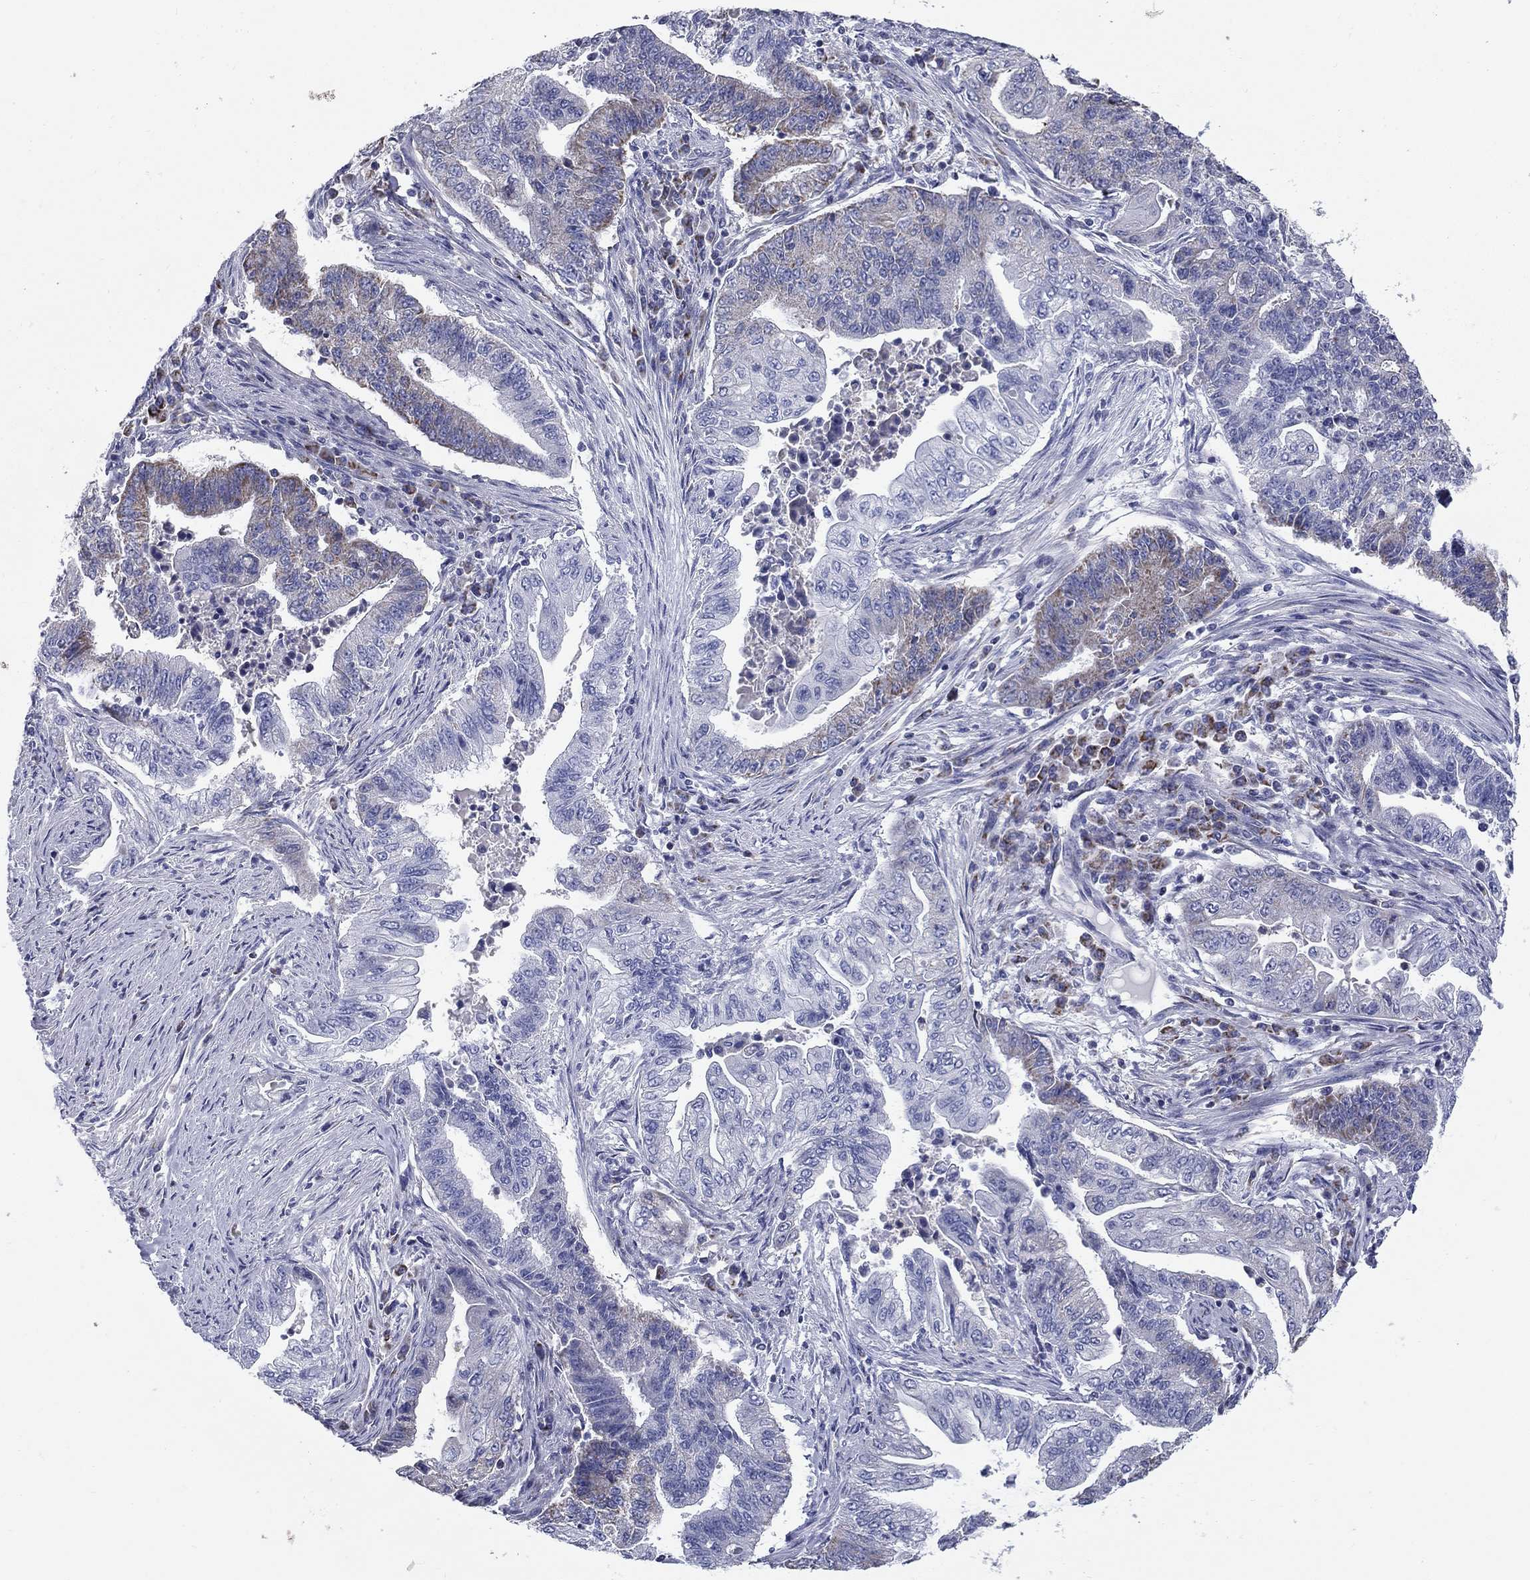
{"staining": {"intensity": "weak", "quantity": "25%-75%", "location": "cytoplasmic/membranous"}, "tissue": "endometrial cancer", "cell_type": "Tumor cells", "image_type": "cancer", "snomed": [{"axis": "morphology", "description": "Adenocarcinoma, NOS"}, {"axis": "topography", "description": "Uterus"}, {"axis": "topography", "description": "Endometrium"}], "caption": "Endometrial adenocarcinoma stained for a protein (brown) reveals weak cytoplasmic/membranous positive expression in approximately 25%-75% of tumor cells.", "gene": "NDUFA4L2", "patient": {"sex": "female", "age": 54}}